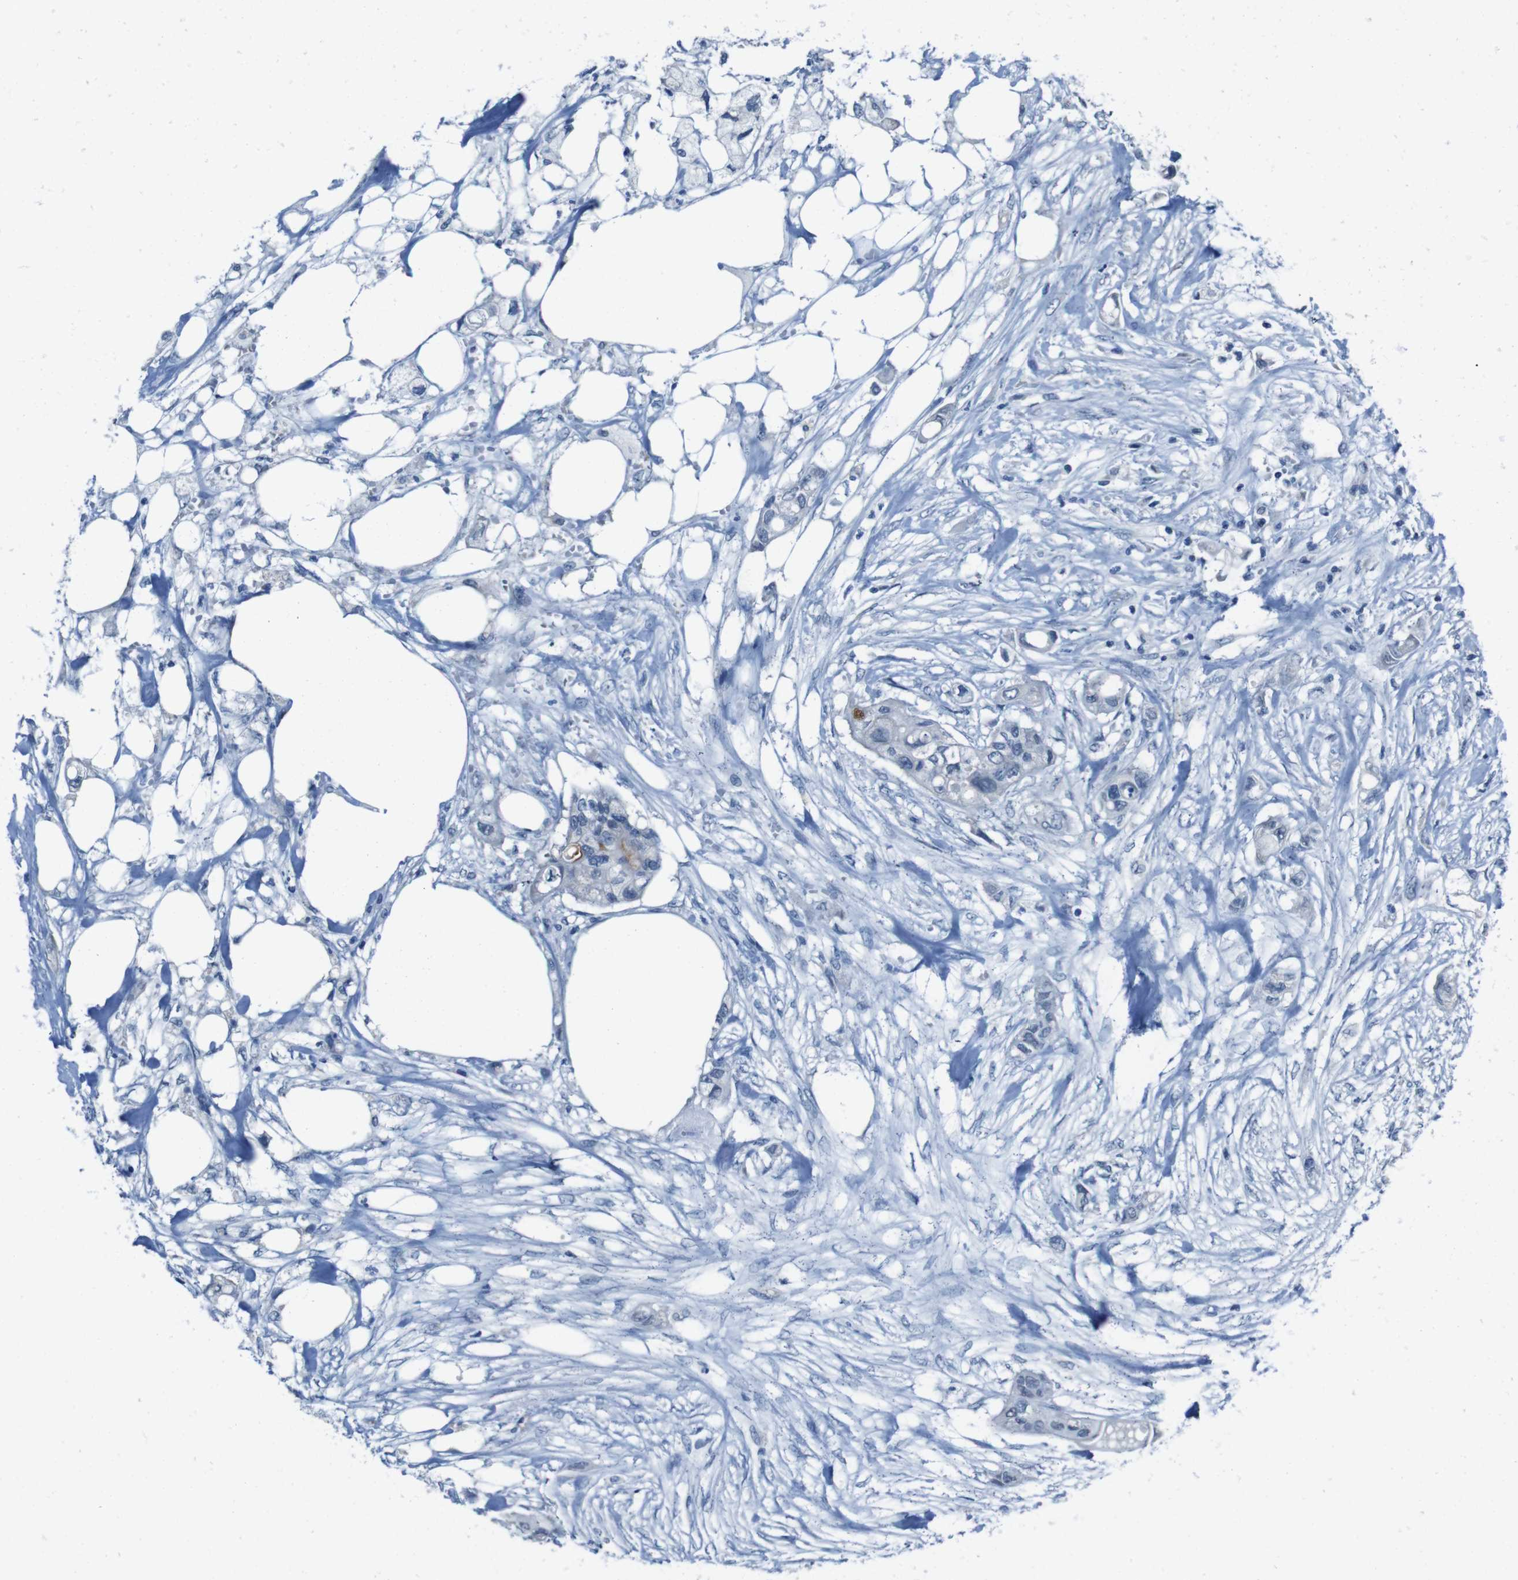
{"staining": {"intensity": "negative", "quantity": "none", "location": "none"}, "tissue": "colorectal cancer", "cell_type": "Tumor cells", "image_type": "cancer", "snomed": [{"axis": "morphology", "description": "Adenocarcinoma, NOS"}, {"axis": "topography", "description": "Colon"}], "caption": "The micrograph reveals no staining of tumor cells in colorectal cancer.", "gene": "CDHR2", "patient": {"sex": "female", "age": 57}}